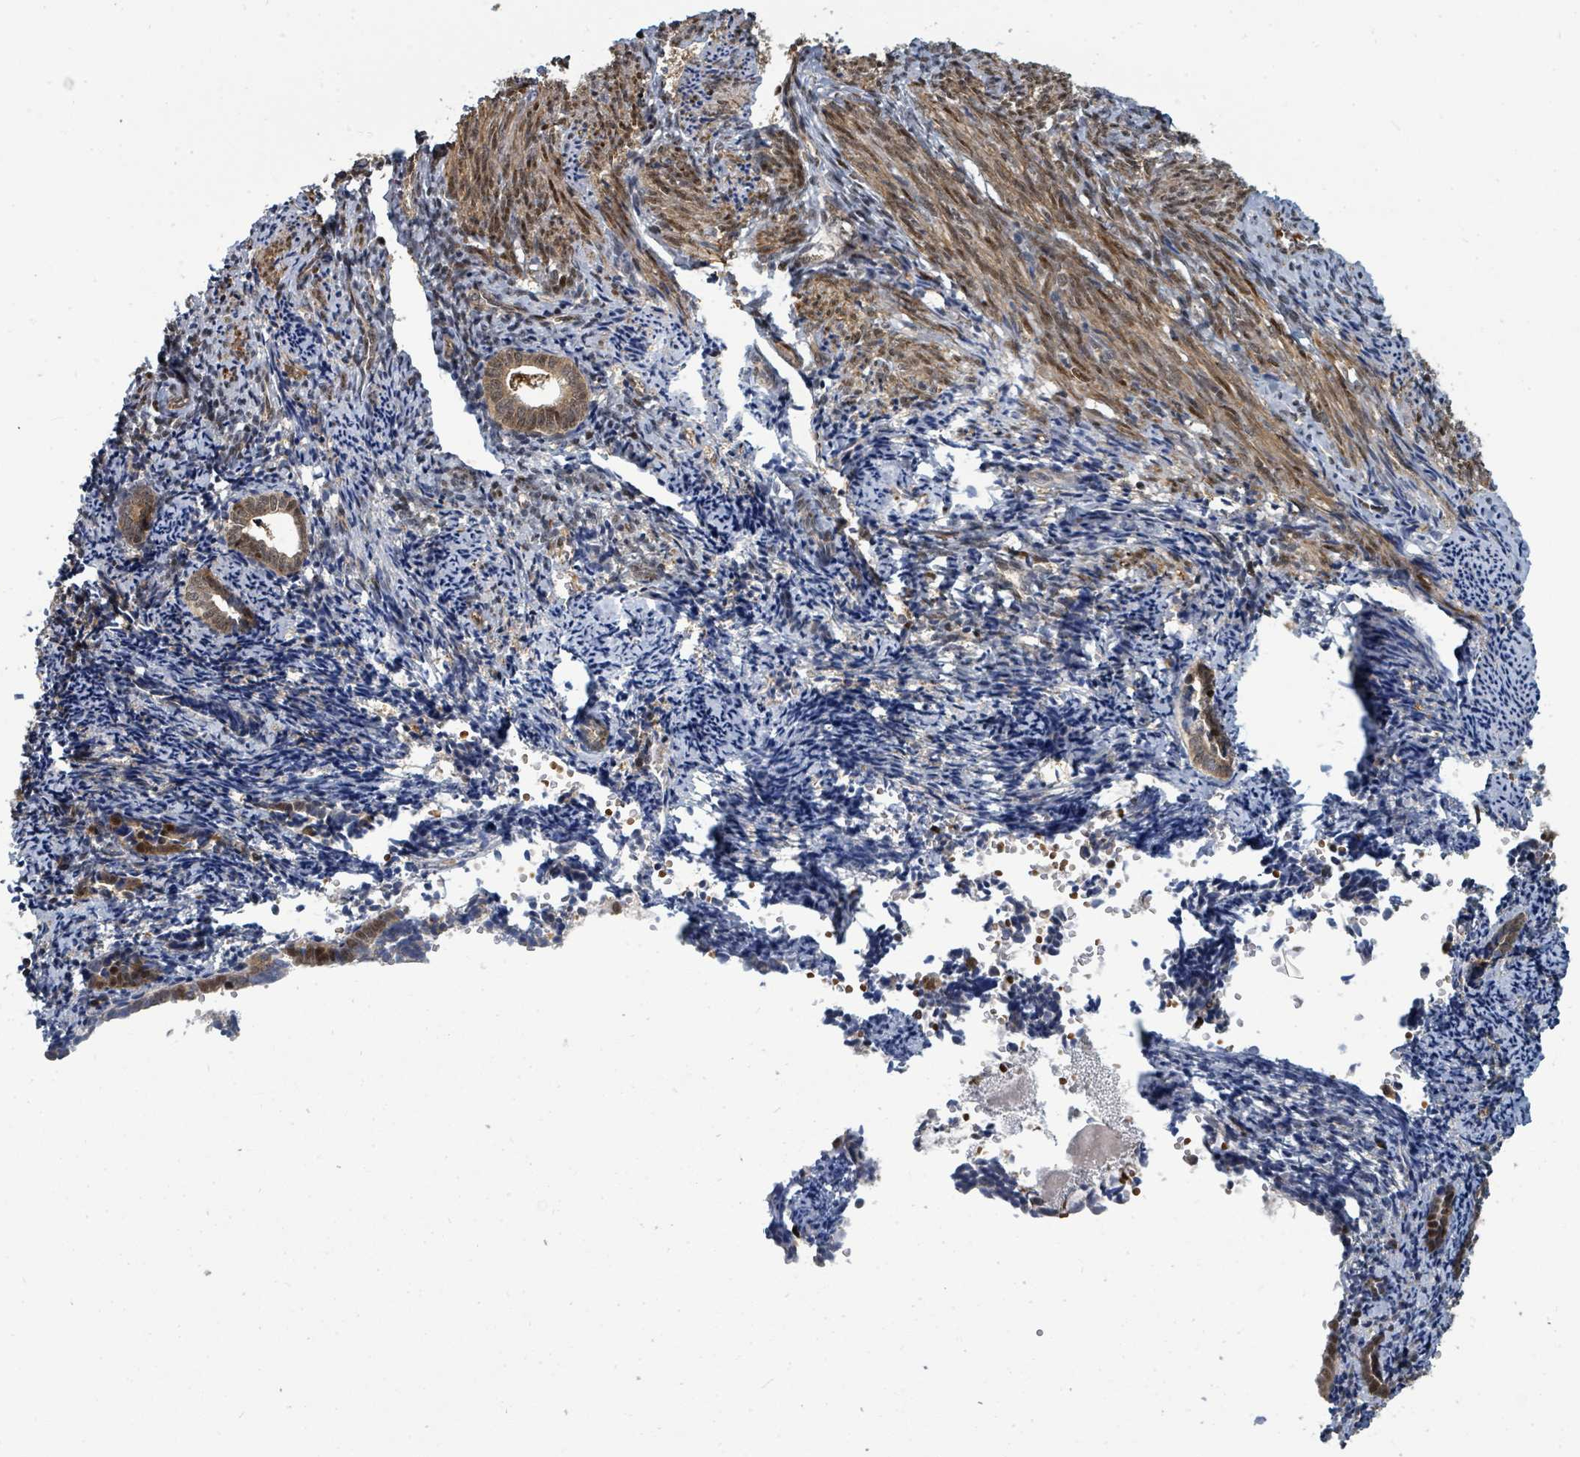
{"staining": {"intensity": "moderate", "quantity": "25%-75%", "location": "cytoplasmic/membranous,nuclear"}, "tissue": "endometrium", "cell_type": "Cells in endometrial stroma", "image_type": "normal", "snomed": [{"axis": "morphology", "description": "Normal tissue, NOS"}, {"axis": "topography", "description": "Endometrium"}], "caption": "The immunohistochemical stain shows moderate cytoplasmic/membranous,nuclear expression in cells in endometrial stroma of benign endometrium.", "gene": "TRDMT1", "patient": {"sex": "female", "age": 54}}